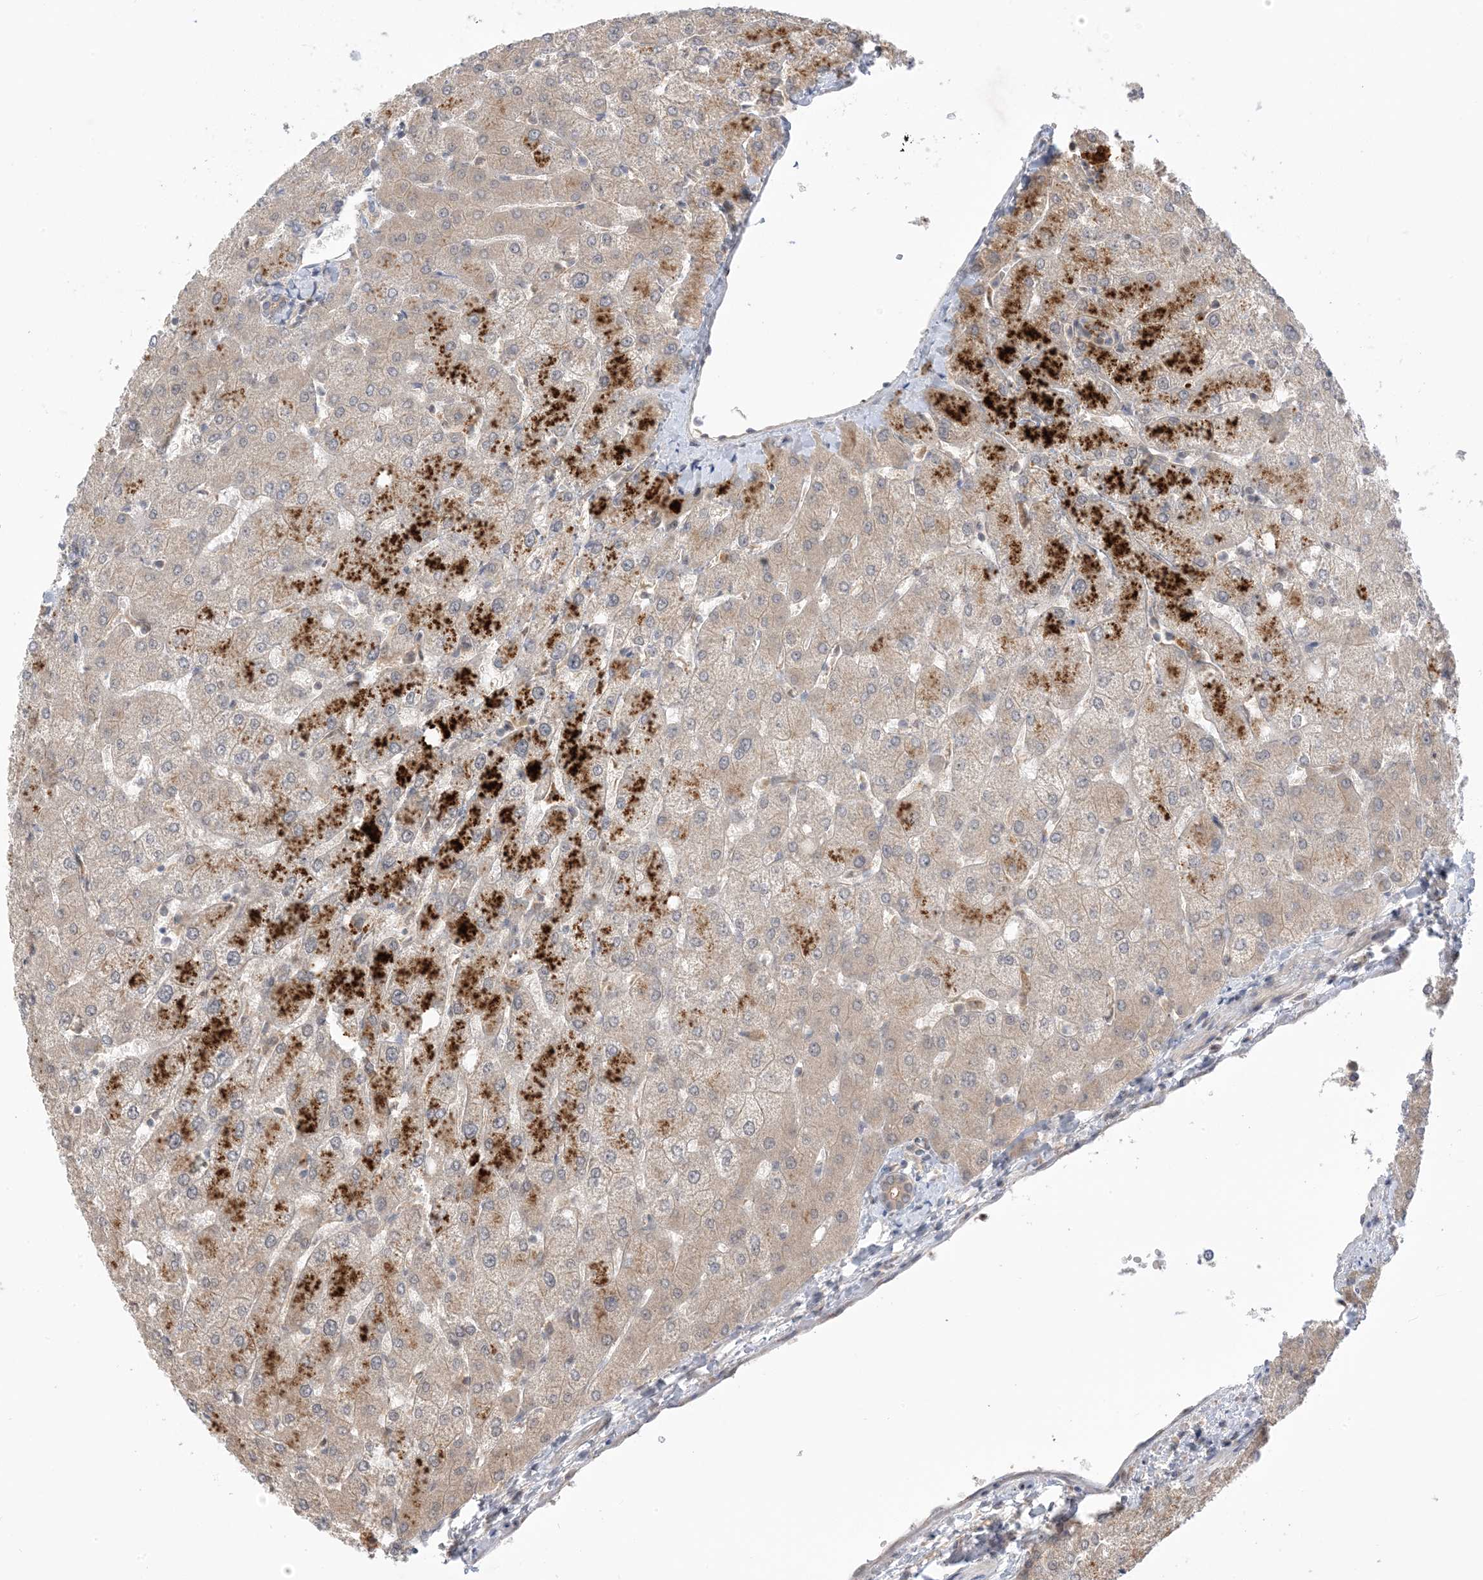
{"staining": {"intensity": "negative", "quantity": "none", "location": "none"}, "tissue": "liver", "cell_type": "Cholangiocytes", "image_type": "normal", "snomed": [{"axis": "morphology", "description": "Normal tissue, NOS"}, {"axis": "topography", "description": "Liver"}], "caption": "Protein analysis of normal liver exhibits no significant expression in cholangiocytes.", "gene": "WDR26", "patient": {"sex": "female", "age": 54}}